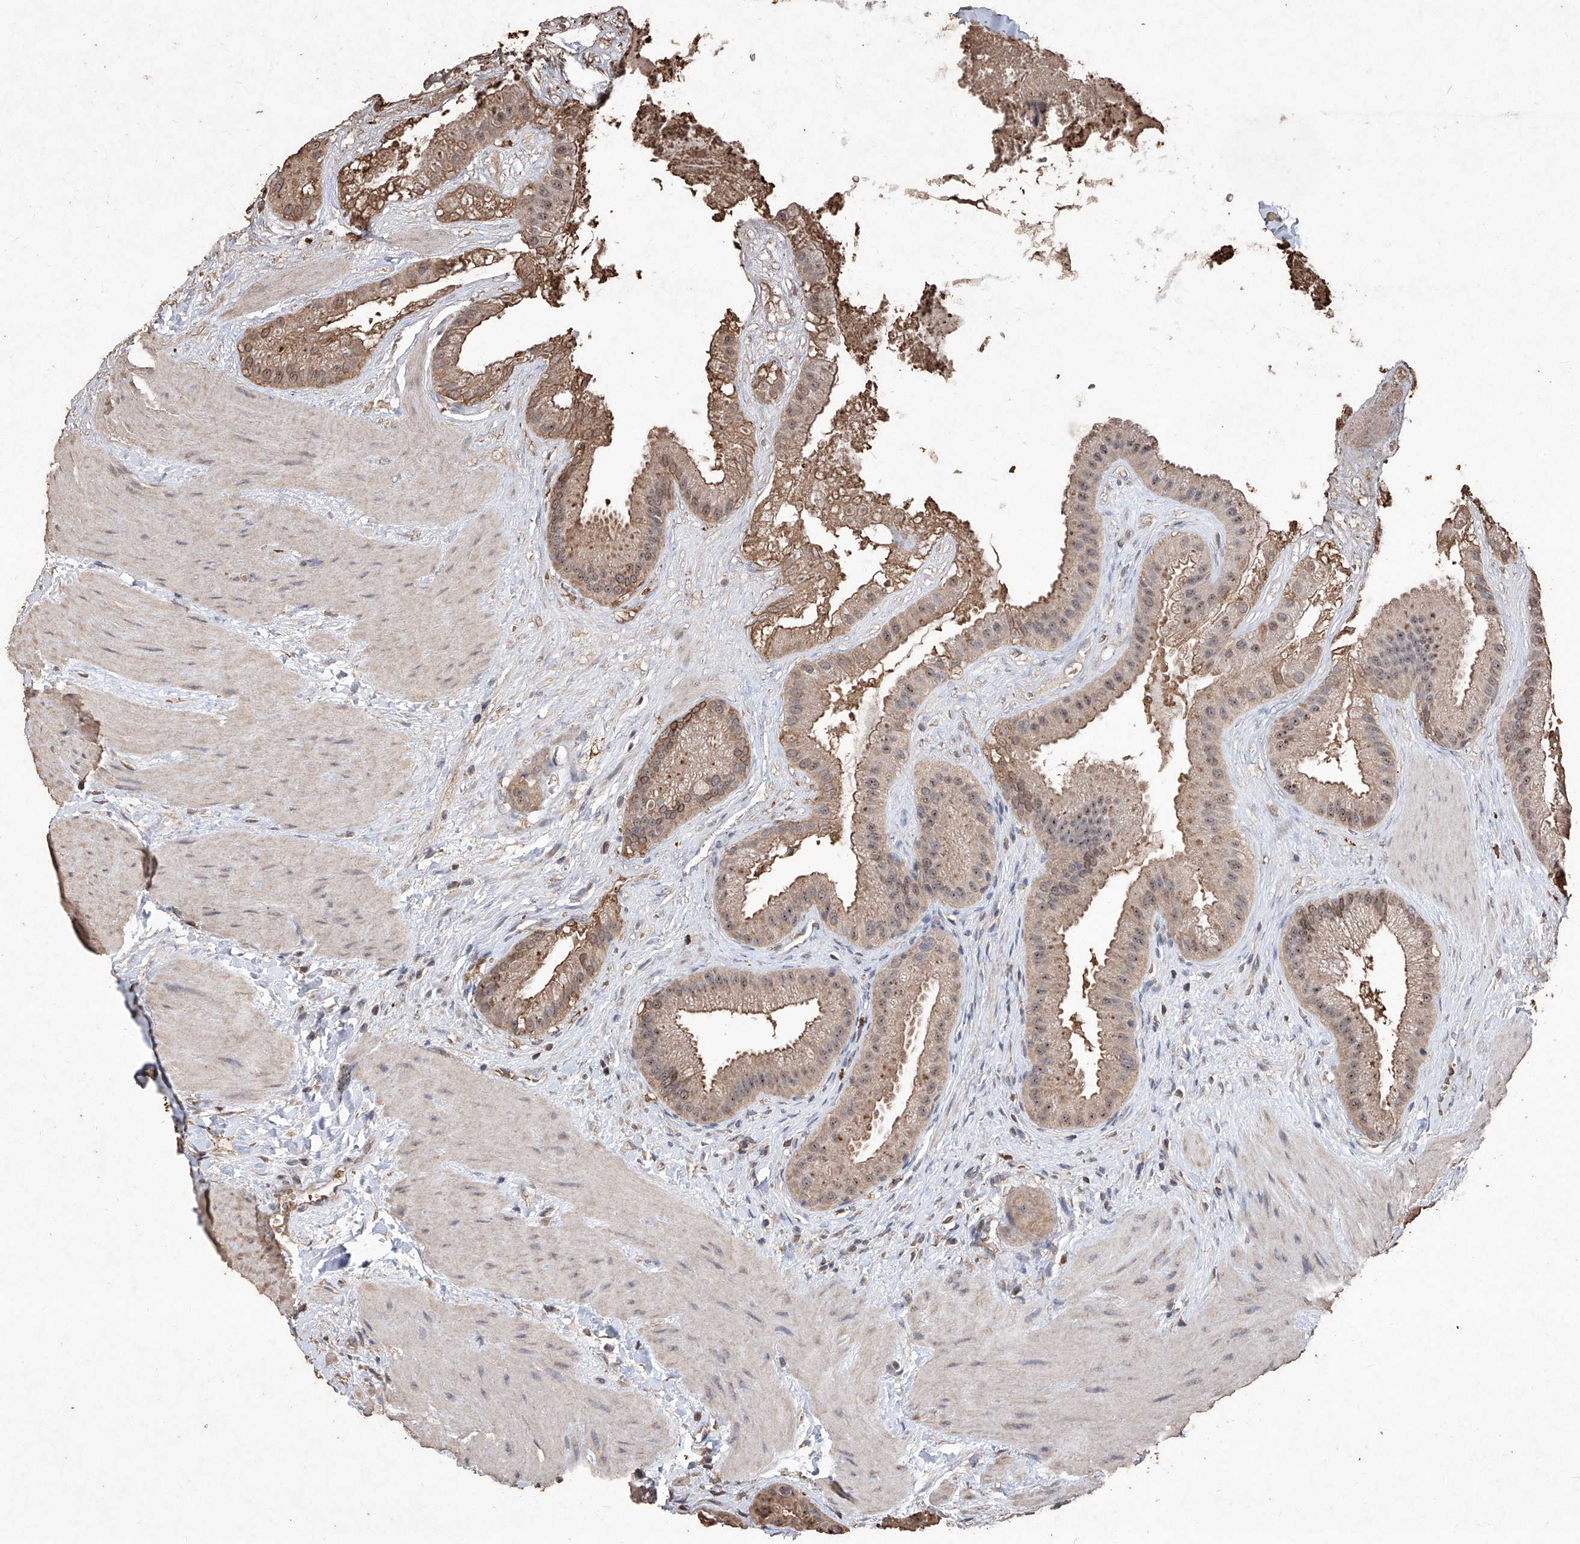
{"staining": {"intensity": "moderate", "quantity": ">75%", "location": "cytoplasmic/membranous,nuclear"}, "tissue": "gallbladder", "cell_type": "Glandular cells", "image_type": "normal", "snomed": [{"axis": "morphology", "description": "Normal tissue, NOS"}, {"axis": "topography", "description": "Gallbladder"}], "caption": "Gallbladder stained for a protein reveals moderate cytoplasmic/membranous,nuclear positivity in glandular cells. The protein is shown in brown color, while the nuclei are stained blue.", "gene": "EML1", "patient": {"sex": "male", "age": 55}}